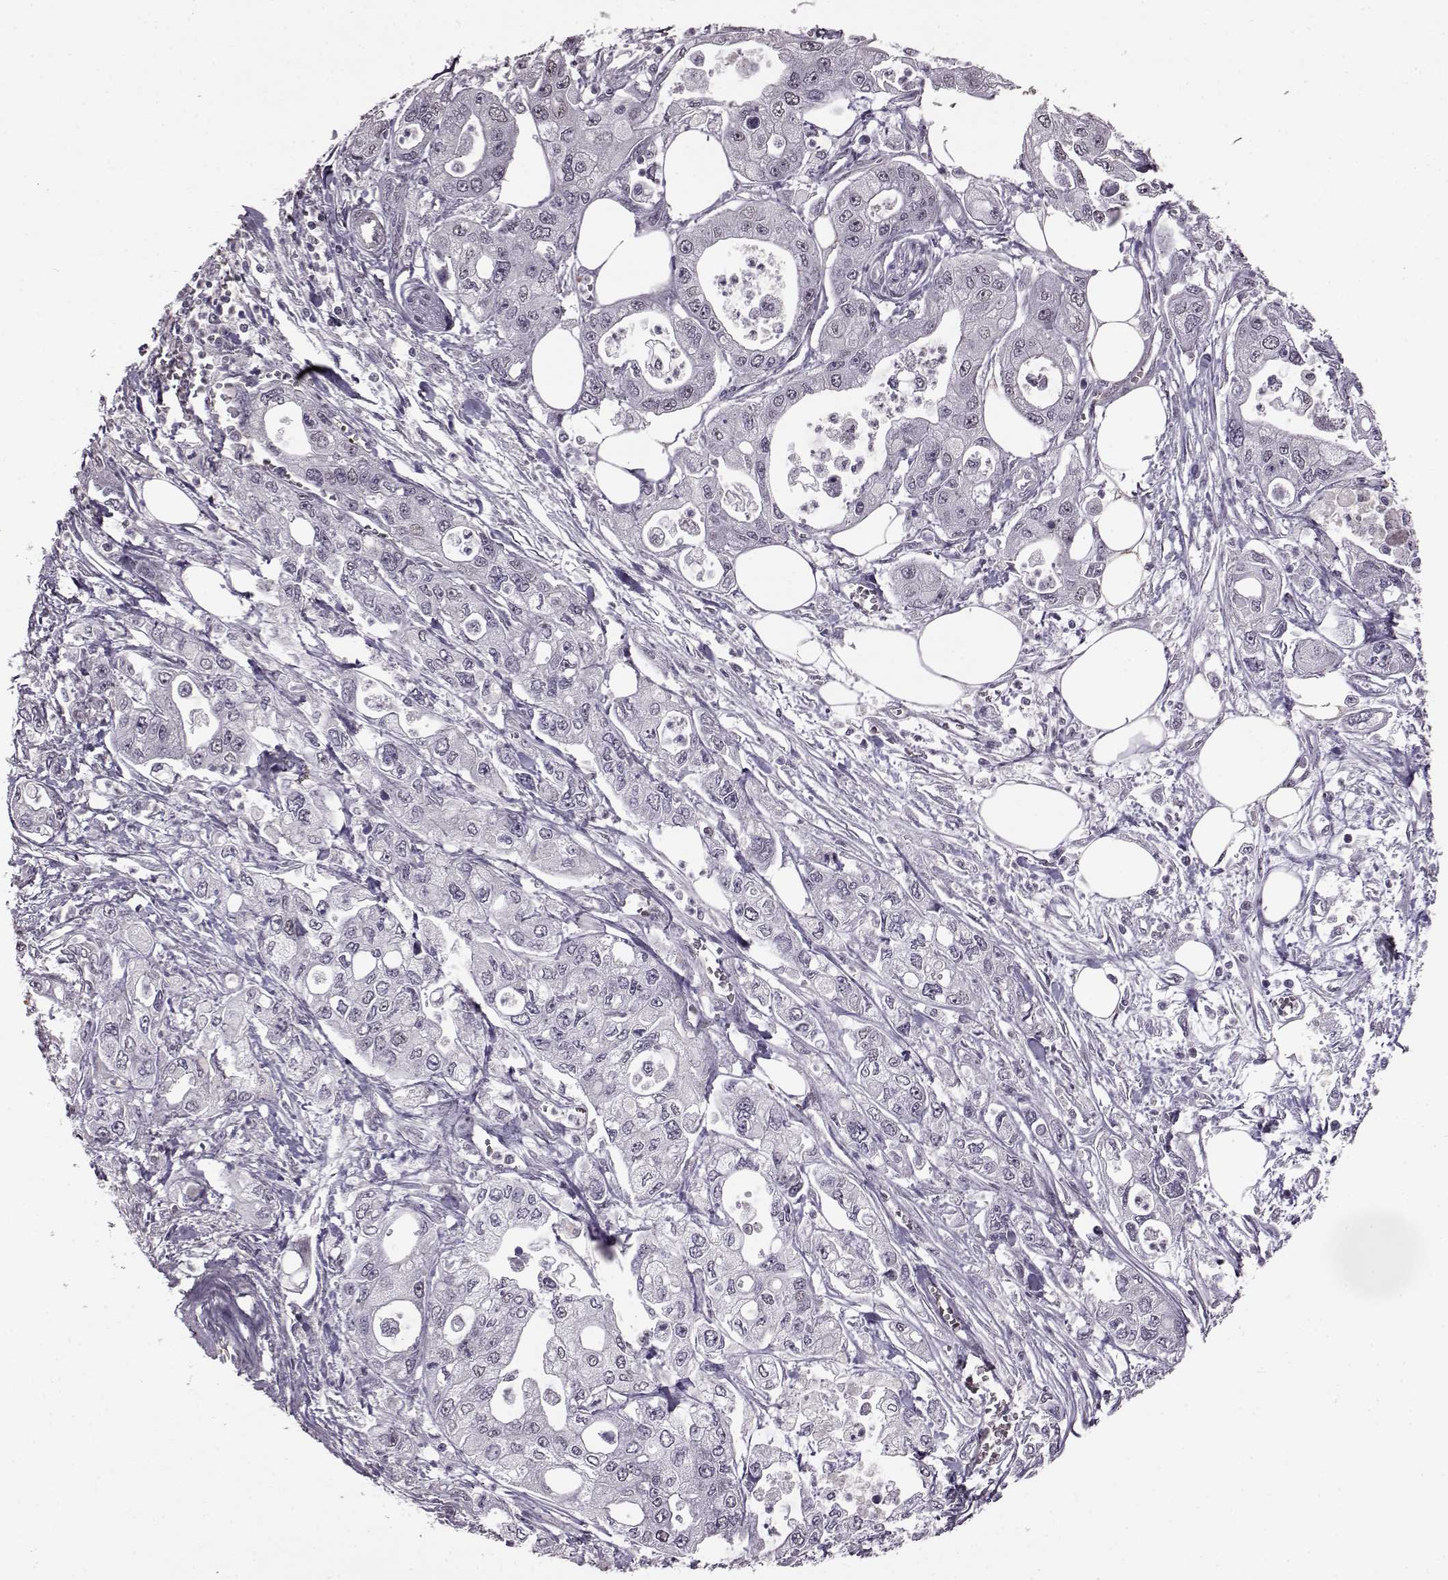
{"staining": {"intensity": "negative", "quantity": "none", "location": "none"}, "tissue": "pancreatic cancer", "cell_type": "Tumor cells", "image_type": "cancer", "snomed": [{"axis": "morphology", "description": "Adenocarcinoma, NOS"}, {"axis": "topography", "description": "Pancreas"}], "caption": "A high-resolution histopathology image shows immunohistochemistry staining of pancreatic adenocarcinoma, which reveals no significant positivity in tumor cells. (DAB (3,3'-diaminobenzidine) immunohistochemistry (IHC) visualized using brightfield microscopy, high magnification).", "gene": "PROP1", "patient": {"sex": "male", "age": 70}}